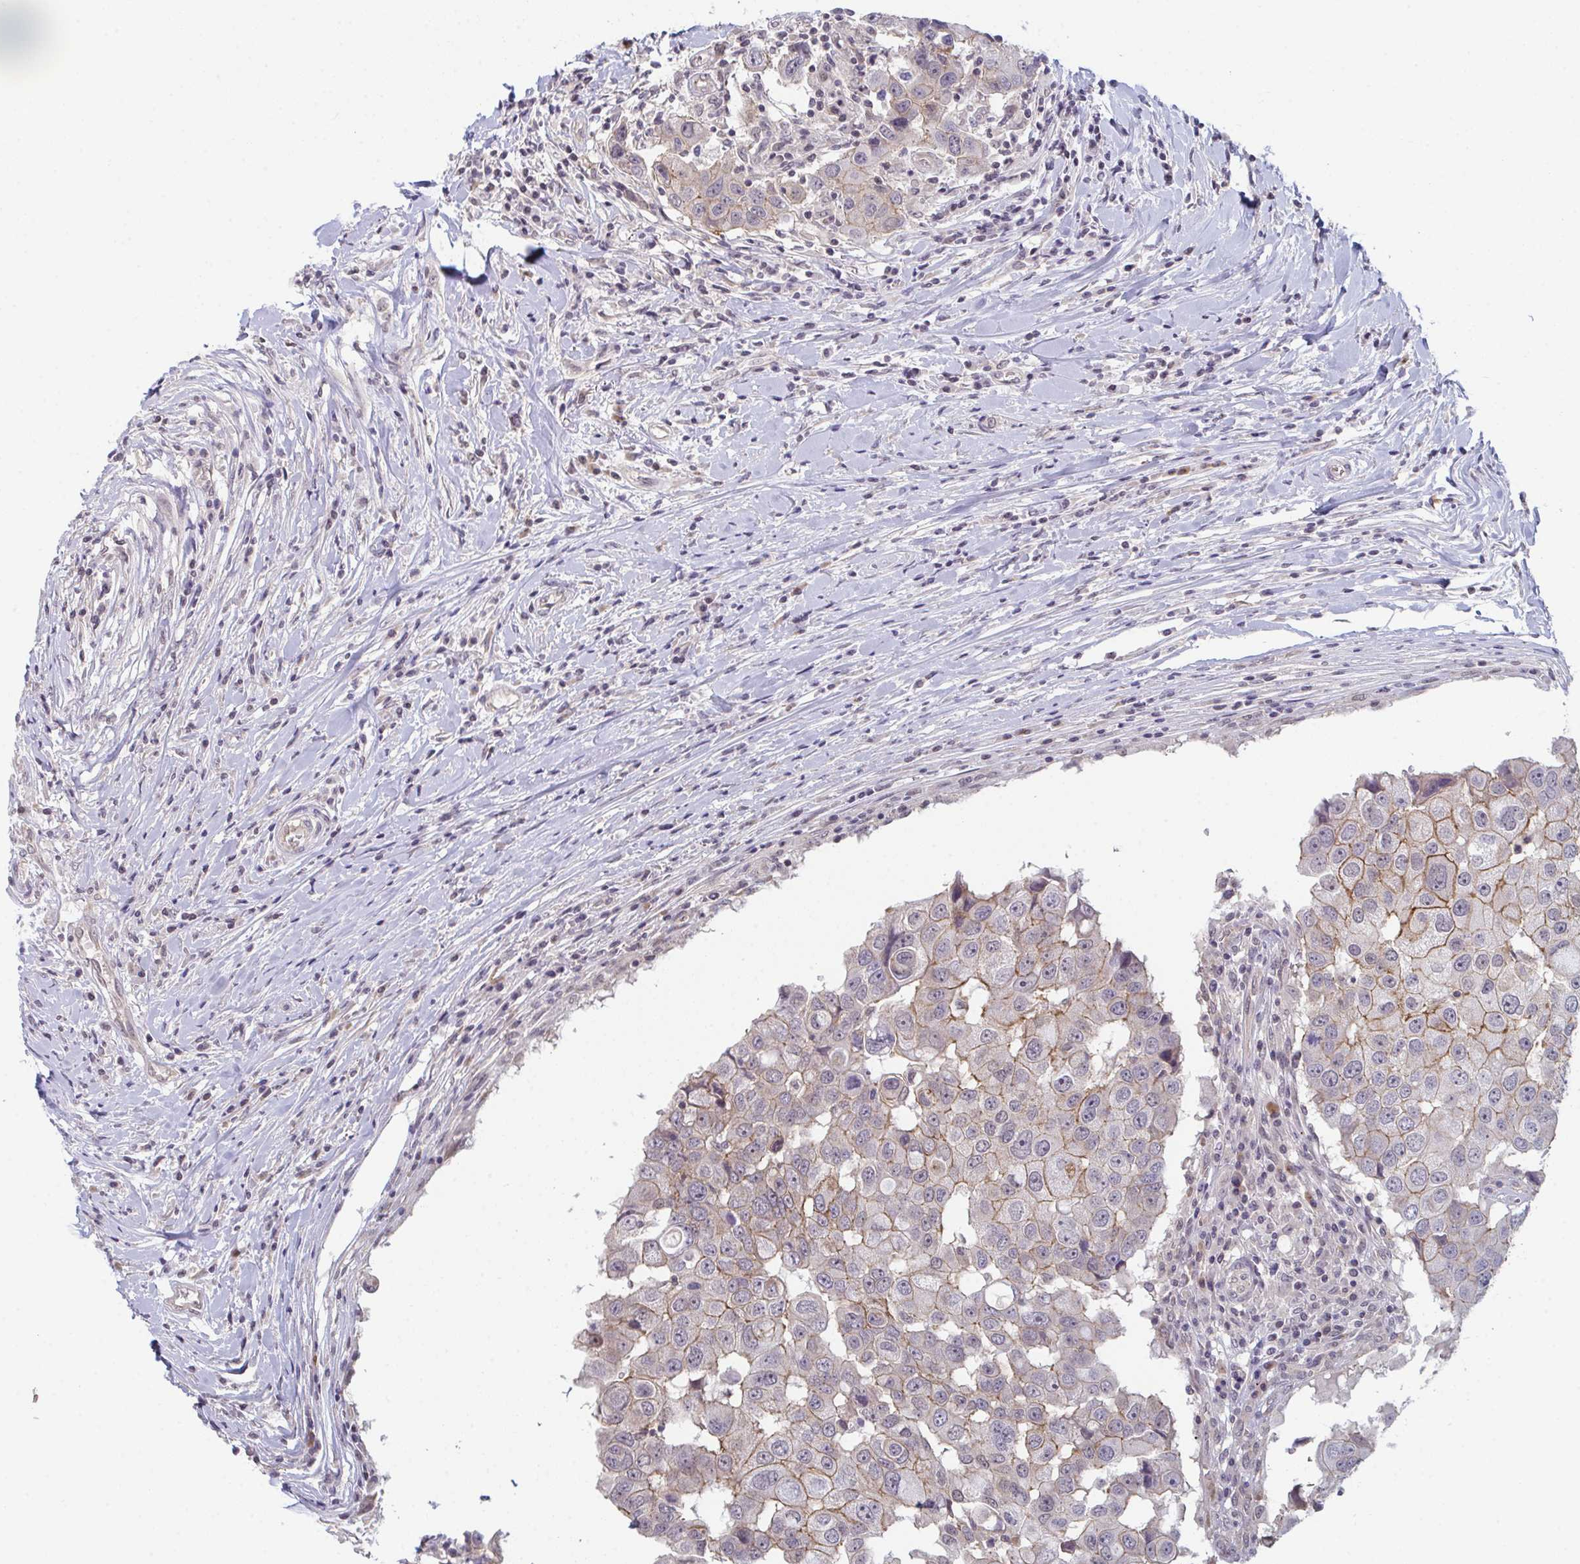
{"staining": {"intensity": "moderate", "quantity": "25%-75%", "location": "cytoplasmic/membranous"}, "tissue": "breast cancer", "cell_type": "Tumor cells", "image_type": "cancer", "snomed": [{"axis": "morphology", "description": "Duct carcinoma"}, {"axis": "topography", "description": "Breast"}], "caption": "Protein positivity by immunohistochemistry displays moderate cytoplasmic/membranous staining in about 25%-75% of tumor cells in breast intraductal carcinoma.", "gene": "ZNF214", "patient": {"sex": "female", "age": 27}}